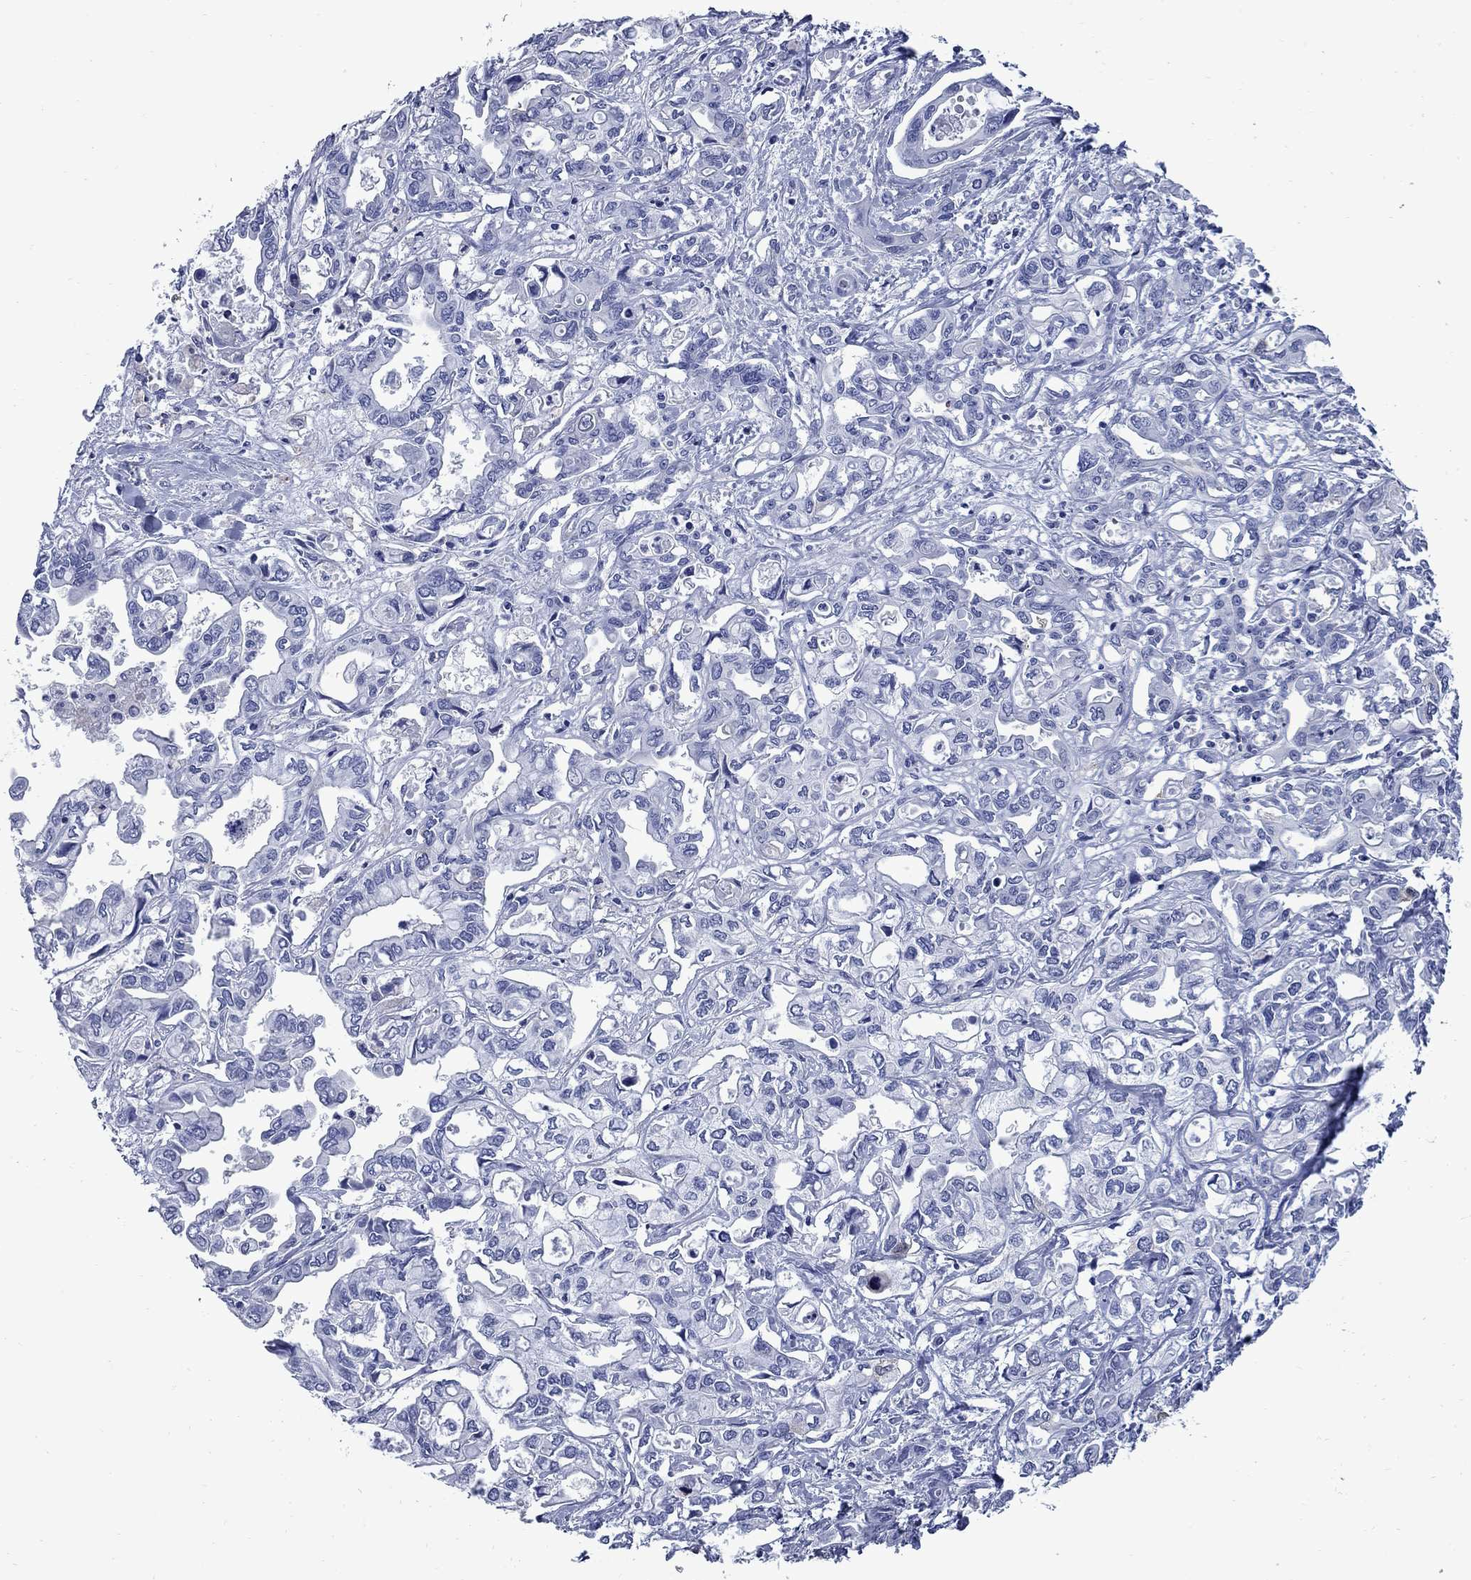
{"staining": {"intensity": "negative", "quantity": "none", "location": "none"}, "tissue": "liver cancer", "cell_type": "Tumor cells", "image_type": "cancer", "snomed": [{"axis": "morphology", "description": "Cholangiocarcinoma"}, {"axis": "topography", "description": "Liver"}], "caption": "Immunohistochemistry (IHC) image of cholangiocarcinoma (liver) stained for a protein (brown), which reveals no positivity in tumor cells.", "gene": "TACC3", "patient": {"sex": "female", "age": 64}}